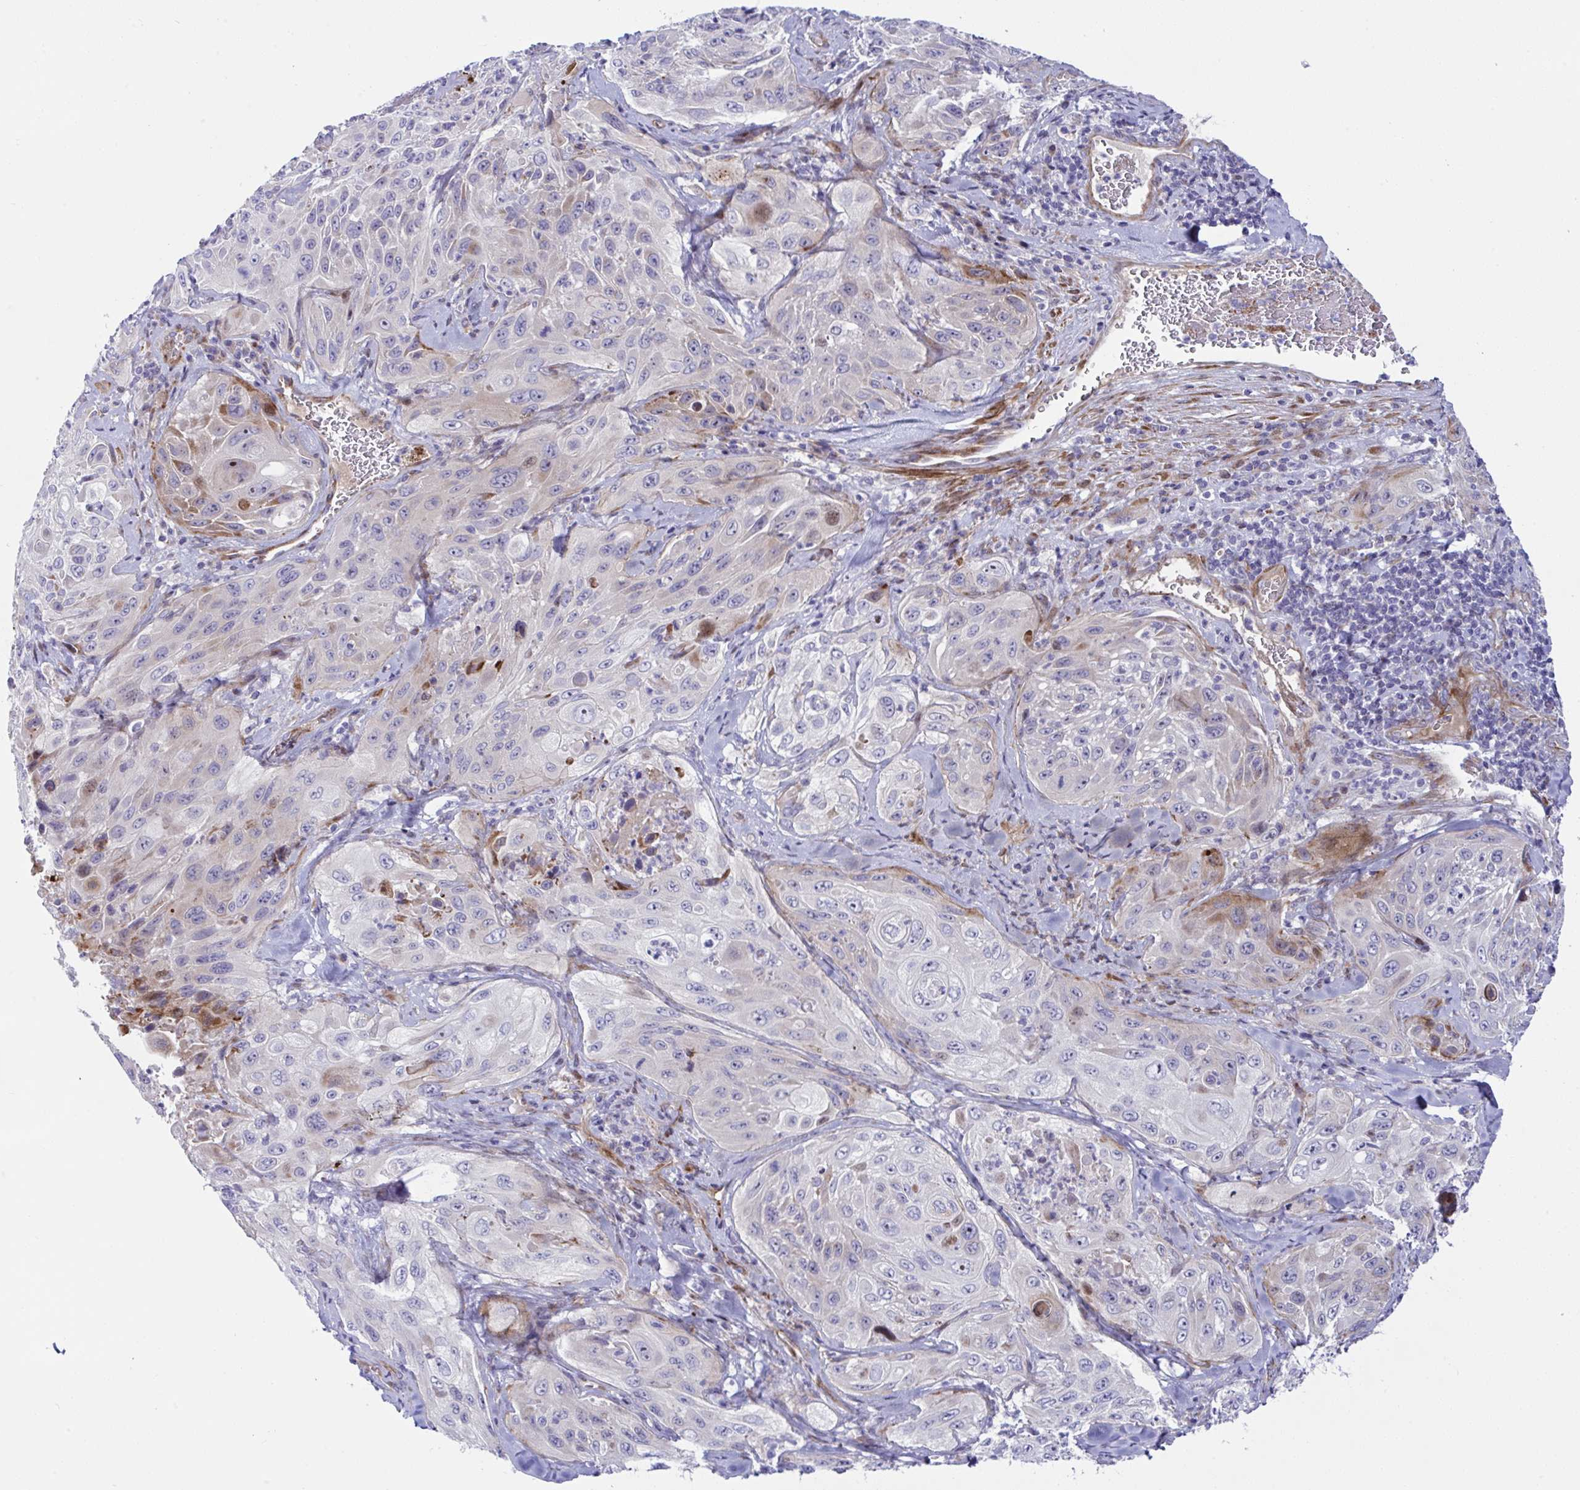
{"staining": {"intensity": "negative", "quantity": "none", "location": "none"}, "tissue": "cervical cancer", "cell_type": "Tumor cells", "image_type": "cancer", "snomed": [{"axis": "morphology", "description": "Squamous cell carcinoma, NOS"}, {"axis": "topography", "description": "Cervix"}], "caption": "Immunohistochemistry image of neoplastic tissue: human squamous cell carcinoma (cervical) stained with DAB (3,3'-diaminobenzidine) demonstrates no significant protein positivity in tumor cells.", "gene": "ZNF713", "patient": {"sex": "female", "age": 42}}